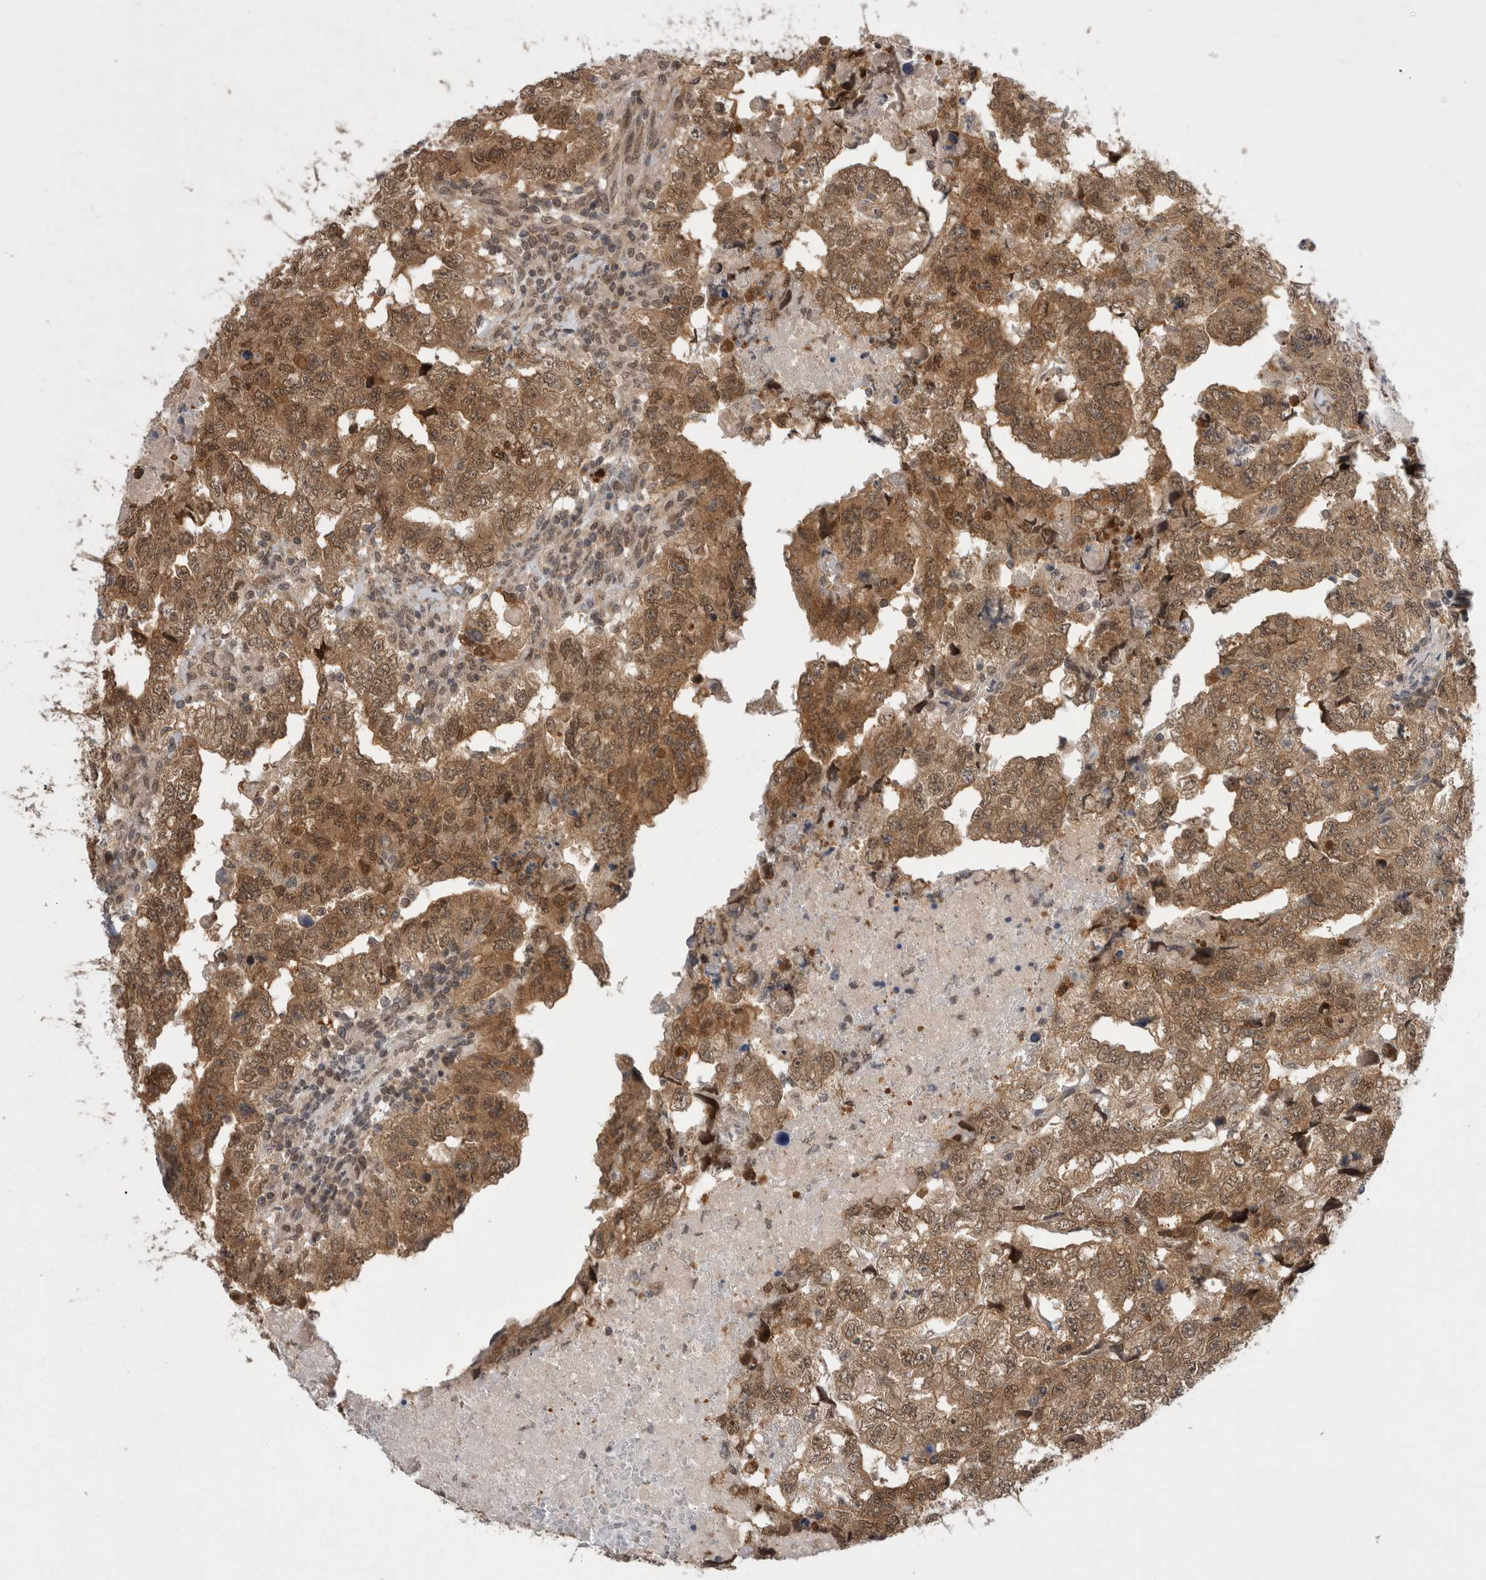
{"staining": {"intensity": "moderate", "quantity": ">75%", "location": "cytoplasmic/membranous,nuclear"}, "tissue": "testis cancer", "cell_type": "Tumor cells", "image_type": "cancer", "snomed": [{"axis": "morphology", "description": "Carcinoma, Embryonal, NOS"}, {"axis": "topography", "description": "Testis"}], "caption": "Brown immunohistochemical staining in testis embryonal carcinoma reveals moderate cytoplasmic/membranous and nuclear expression in approximately >75% of tumor cells. Using DAB (brown) and hematoxylin (blue) stains, captured at high magnification using brightfield microscopy.", "gene": "ZNF341", "patient": {"sex": "male", "age": 36}}